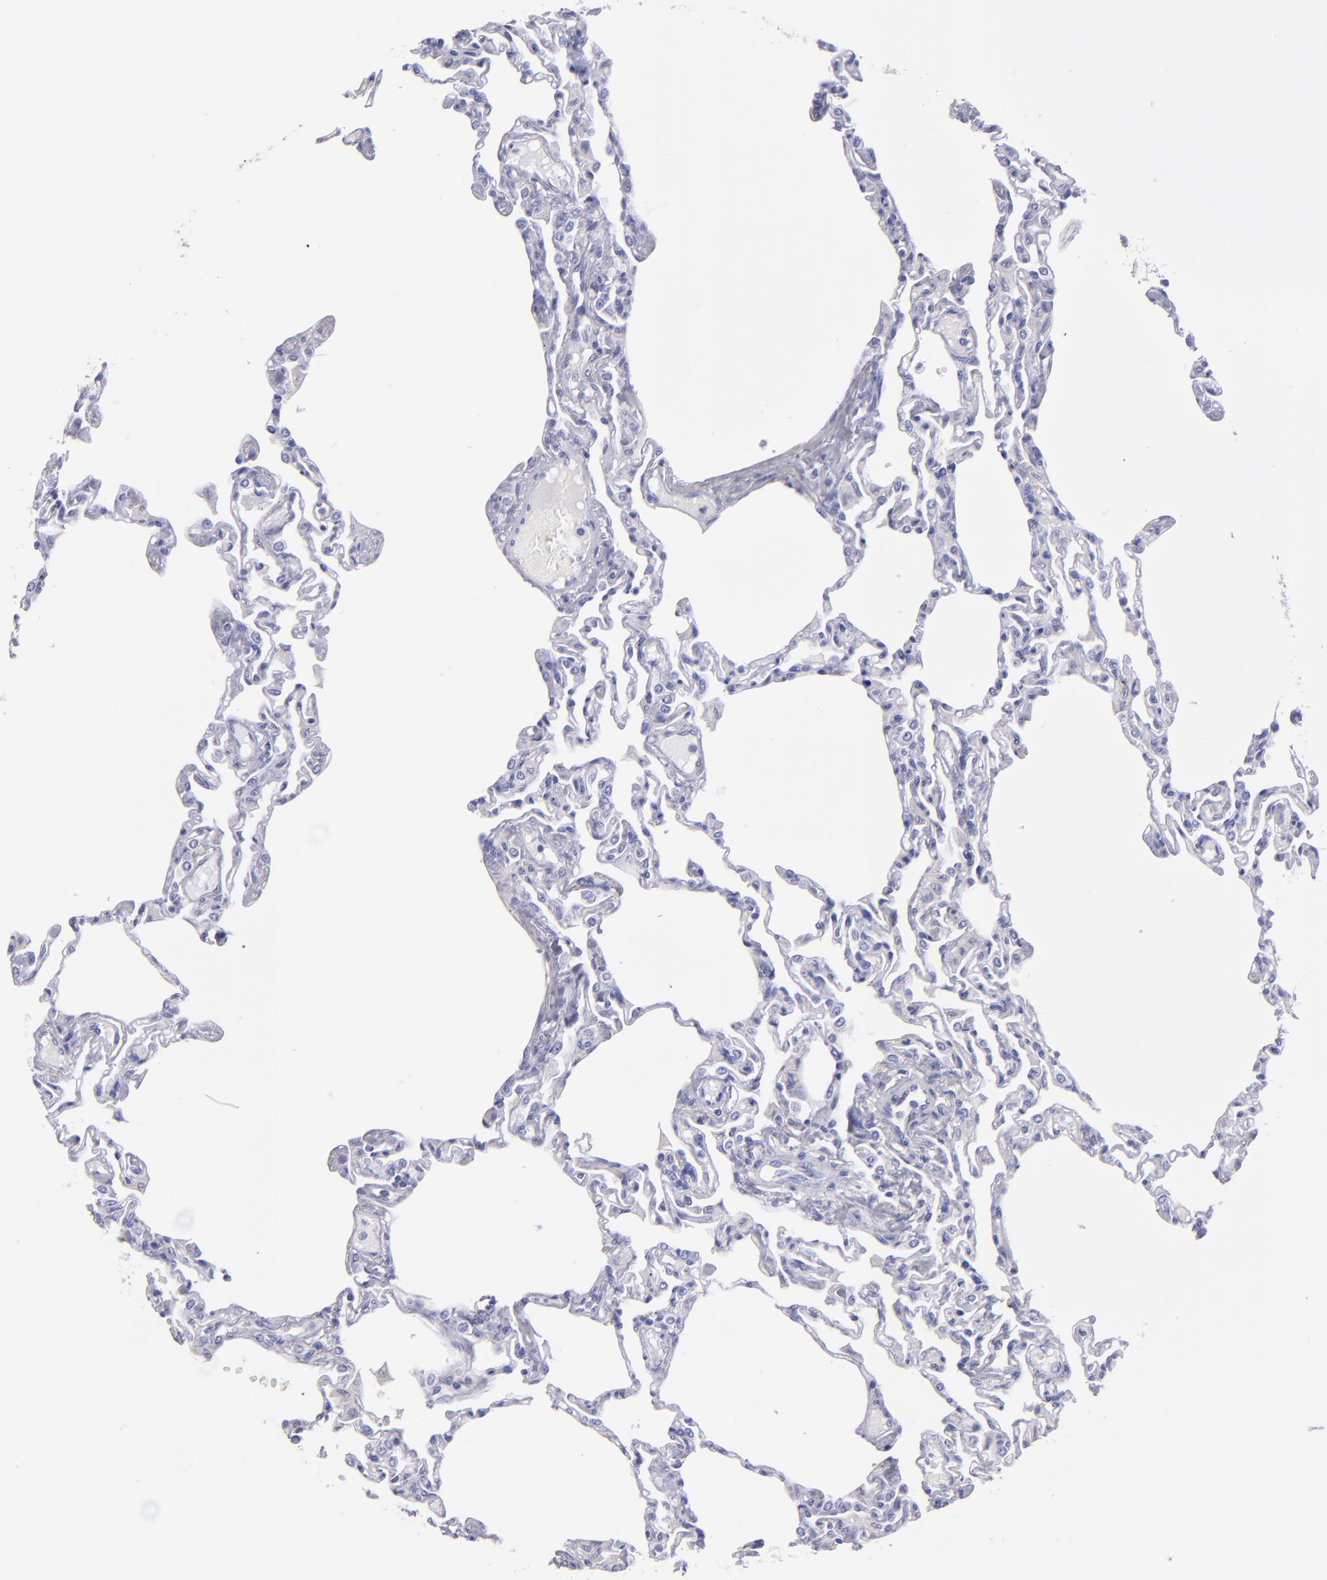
{"staining": {"intensity": "negative", "quantity": "none", "location": "none"}, "tissue": "lung", "cell_type": "Alveolar cells", "image_type": "normal", "snomed": [{"axis": "morphology", "description": "Normal tissue, NOS"}, {"axis": "topography", "description": "Lung"}], "caption": "IHC image of normal lung: lung stained with DAB exhibits no significant protein positivity in alveolar cells.", "gene": "TG", "patient": {"sex": "female", "age": 49}}